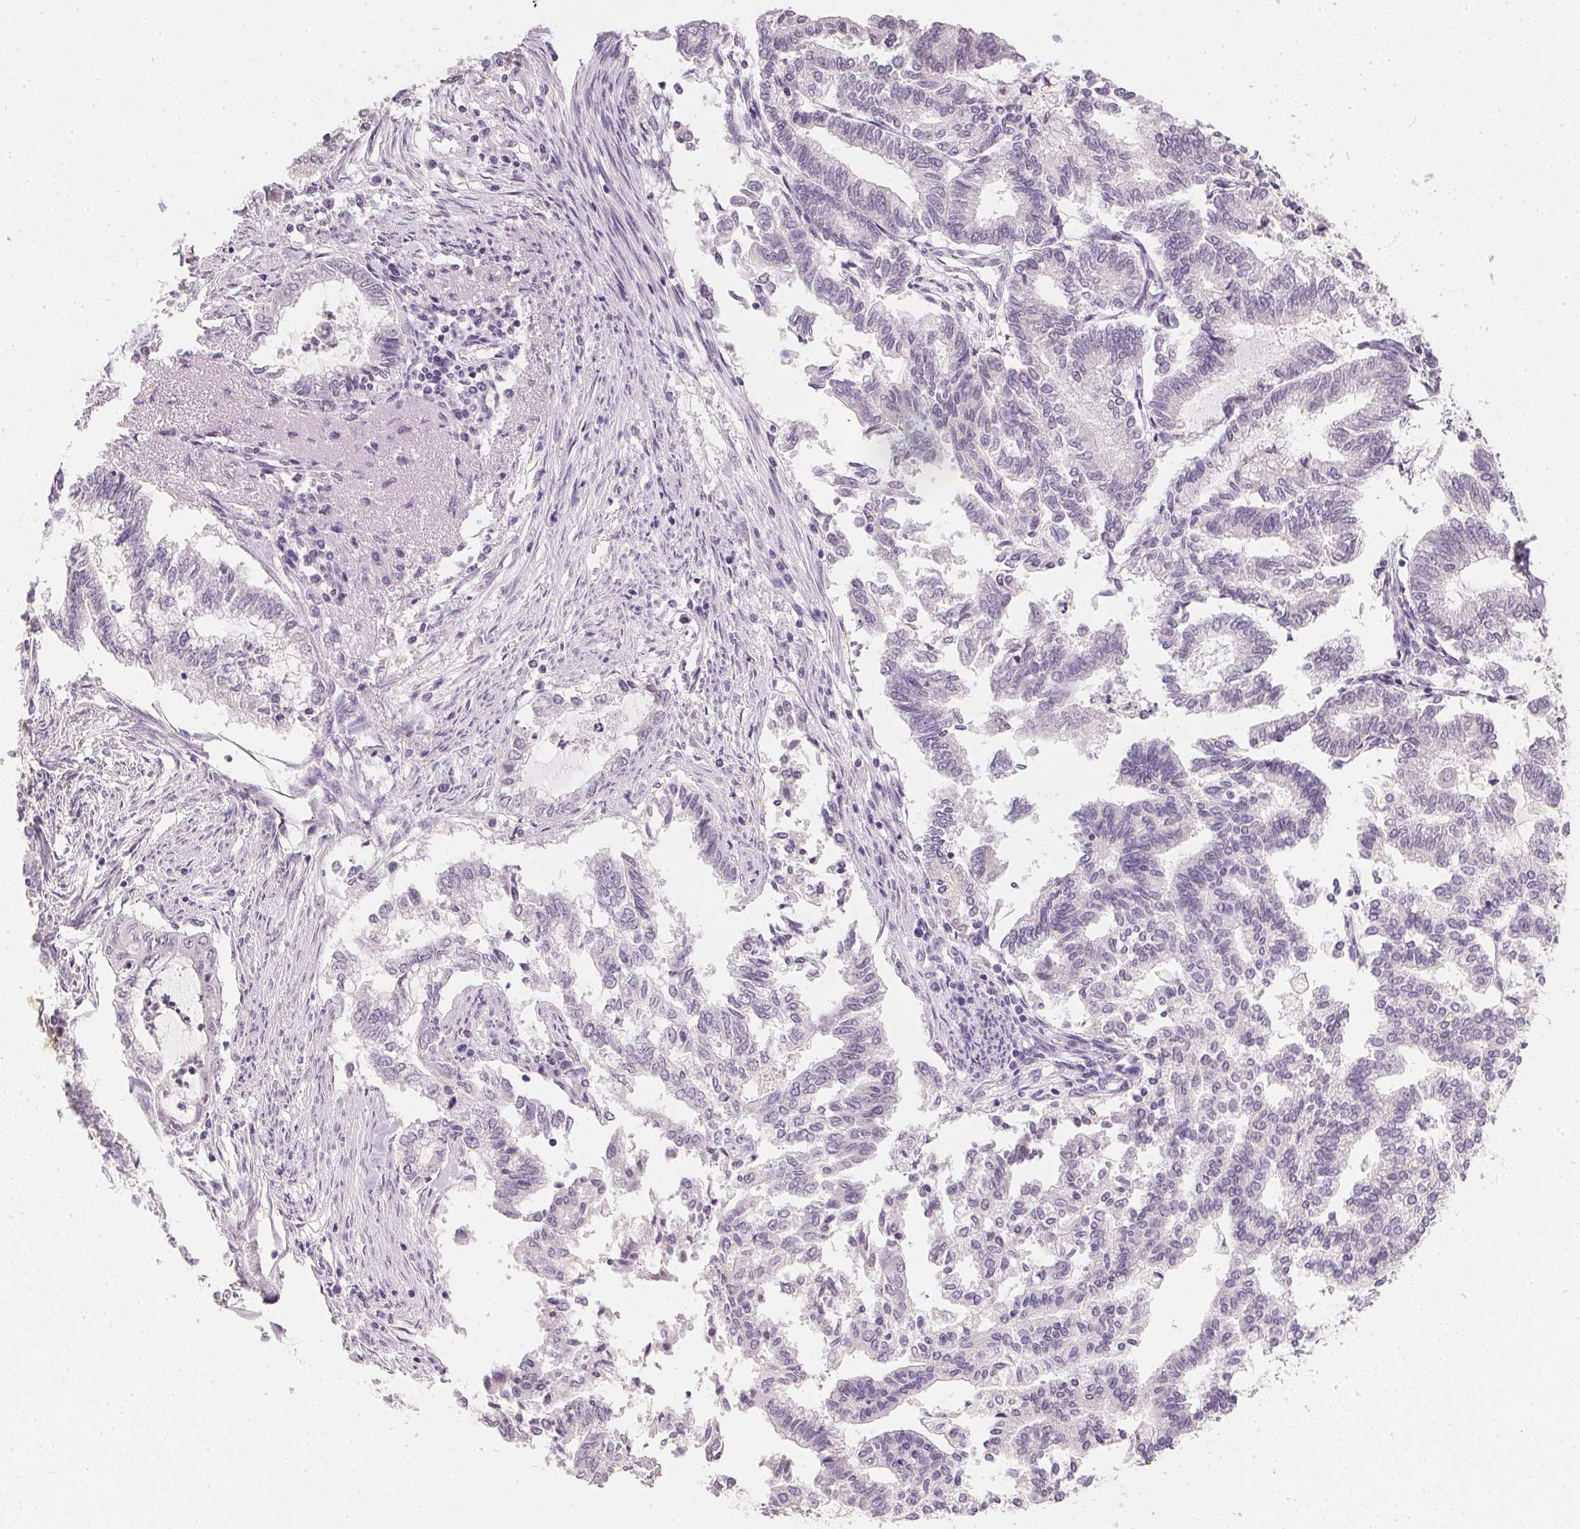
{"staining": {"intensity": "negative", "quantity": "none", "location": "none"}, "tissue": "endometrial cancer", "cell_type": "Tumor cells", "image_type": "cancer", "snomed": [{"axis": "morphology", "description": "Adenocarcinoma, NOS"}, {"axis": "topography", "description": "Endometrium"}], "caption": "This is an immunohistochemistry (IHC) image of endometrial cancer (adenocarcinoma). There is no expression in tumor cells.", "gene": "PPY", "patient": {"sex": "female", "age": 79}}